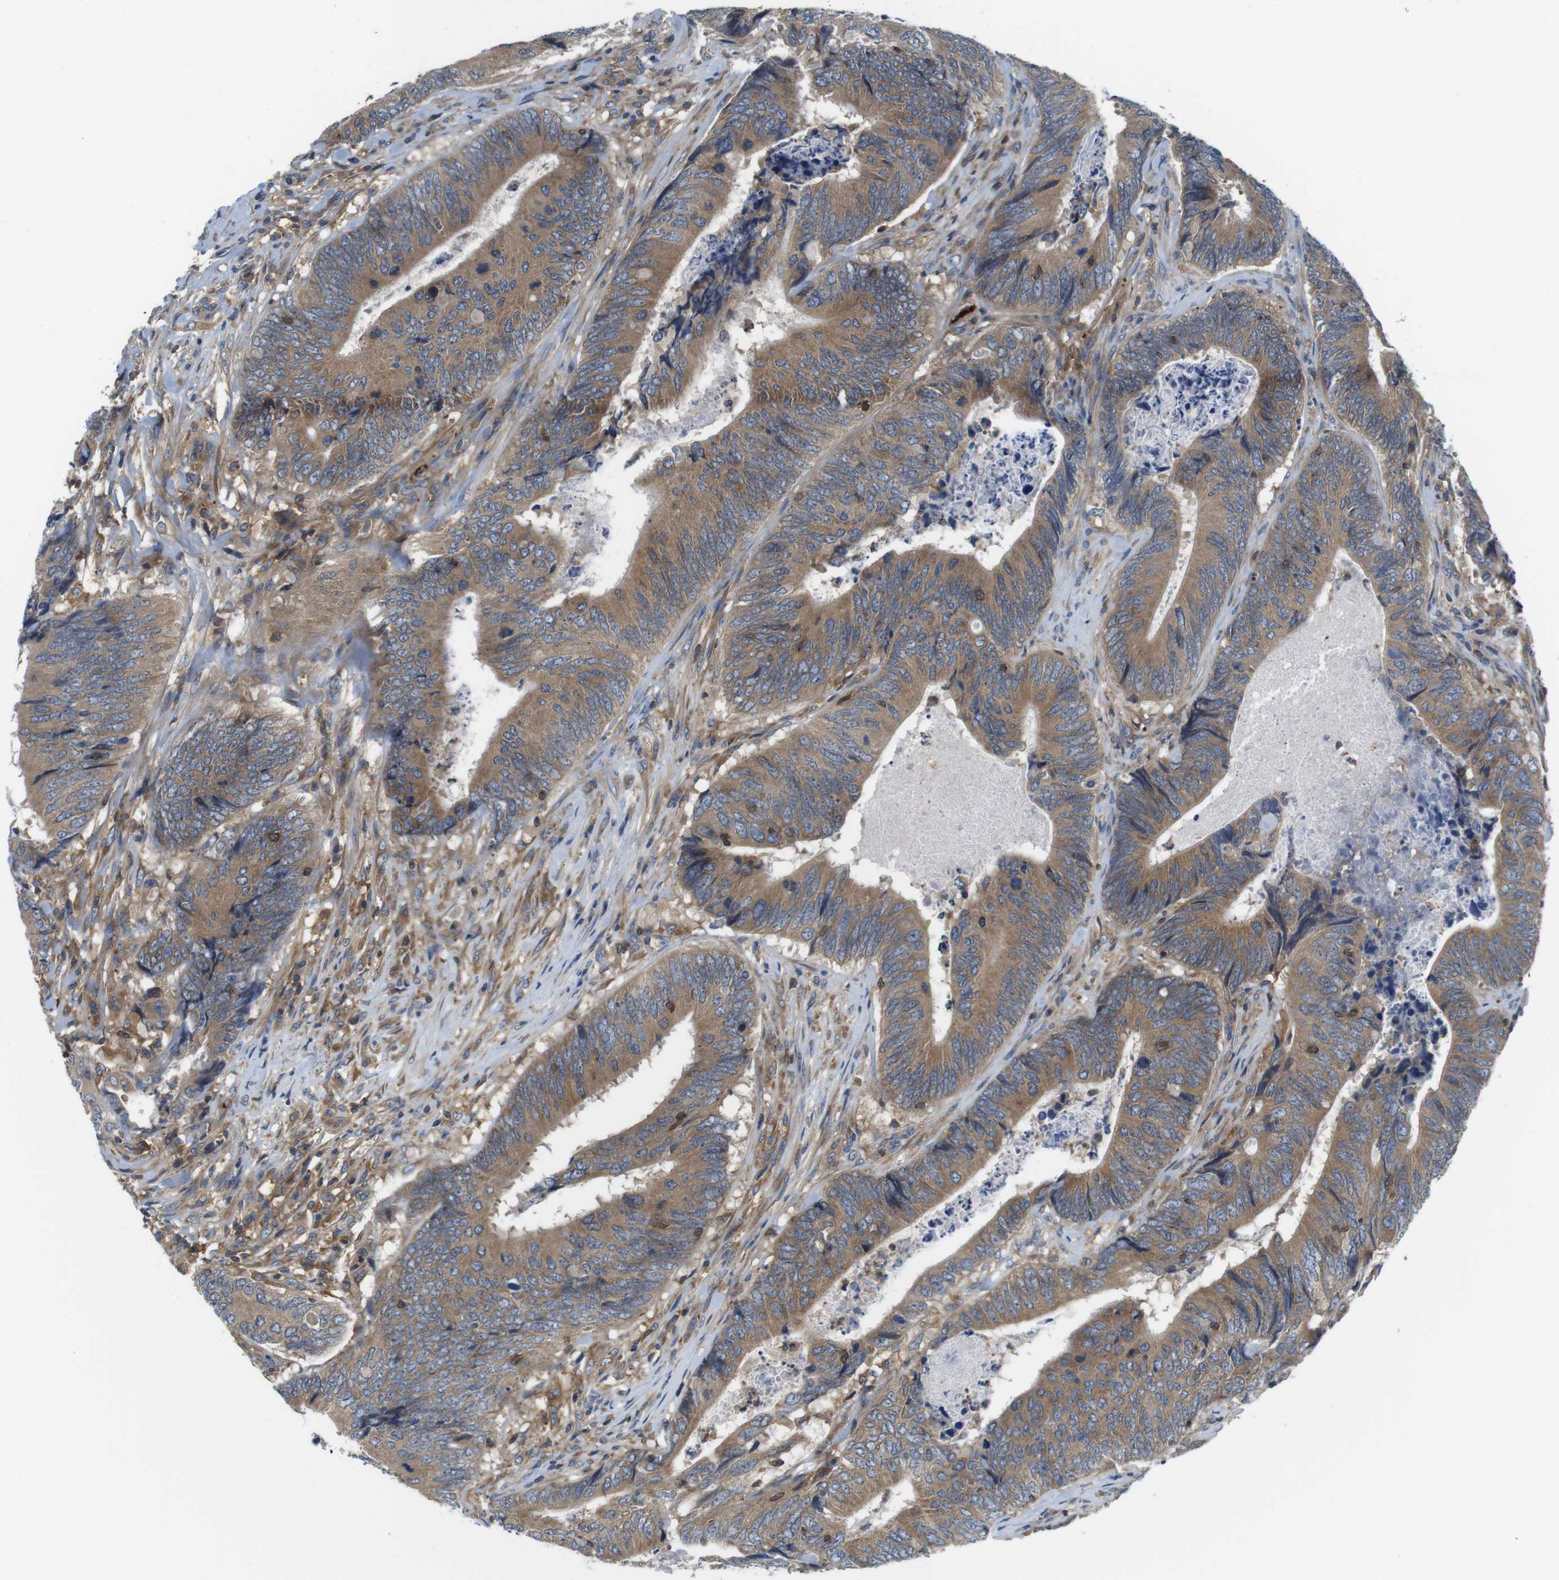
{"staining": {"intensity": "moderate", "quantity": ">75%", "location": "cytoplasmic/membranous"}, "tissue": "colorectal cancer", "cell_type": "Tumor cells", "image_type": "cancer", "snomed": [{"axis": "morphology", "description": "Normal tissue, NOS"}, {"axis": "morphology", "description": "Adenocarcinoma, NOS"}, {"axis": "topography", "description": "Colon"}], "caption": "A high-resolution photomicrograph shows immunohistochemistry (IHC) staining of colorectal cancer, which reveals moderate cytoplasmic/membranous positivity in about >75% of tumor cells.", "gene": "HERPUD2", "patient": {"sex": "male", "age": 56}}